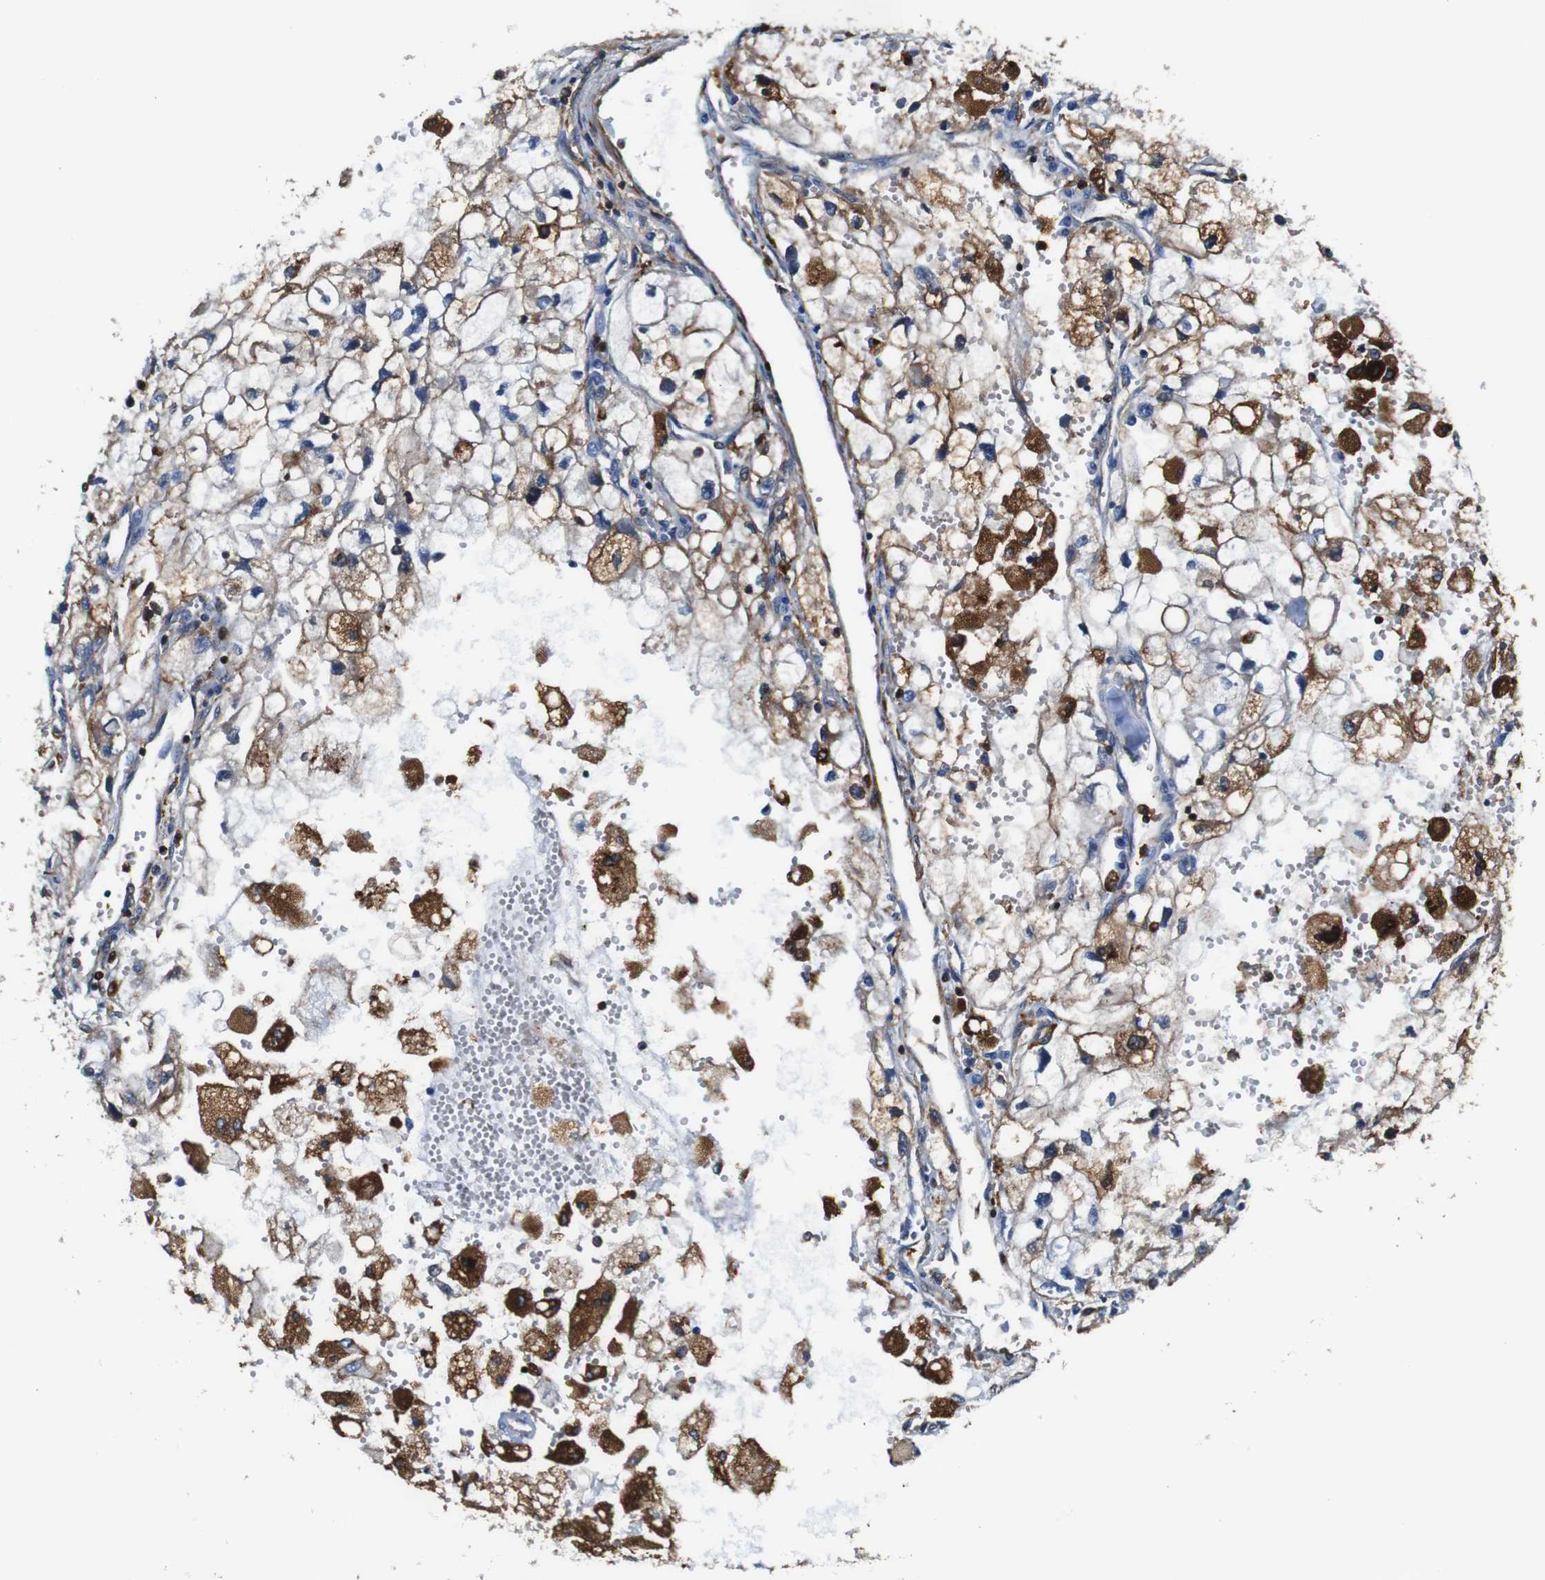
{"staining": {"intensity": "weak", "quantity": "<25%", "location": "cytoplasmic/membranous"}, "tissue": "renal cancer", "cell_type": "Tumor cells", "image_type": "cancer", "snomed": [{"axis": "morphology", "description": "Adenocarcinoma, NOS"}, {"axis": "topography", "description": "Kidney"}], "caption": "Immunohistochemical staining of human adenocarcinoma (renal) exhibits no significant positivity in tumor cells. (Stains: DAB immunohistochemistry (IHC) with hematoxylin counter stain, Microscopy: brightfield microscopy at high magnification).", "gene": "ANXA1", "patient": {"sex": "female", "age": 70}}